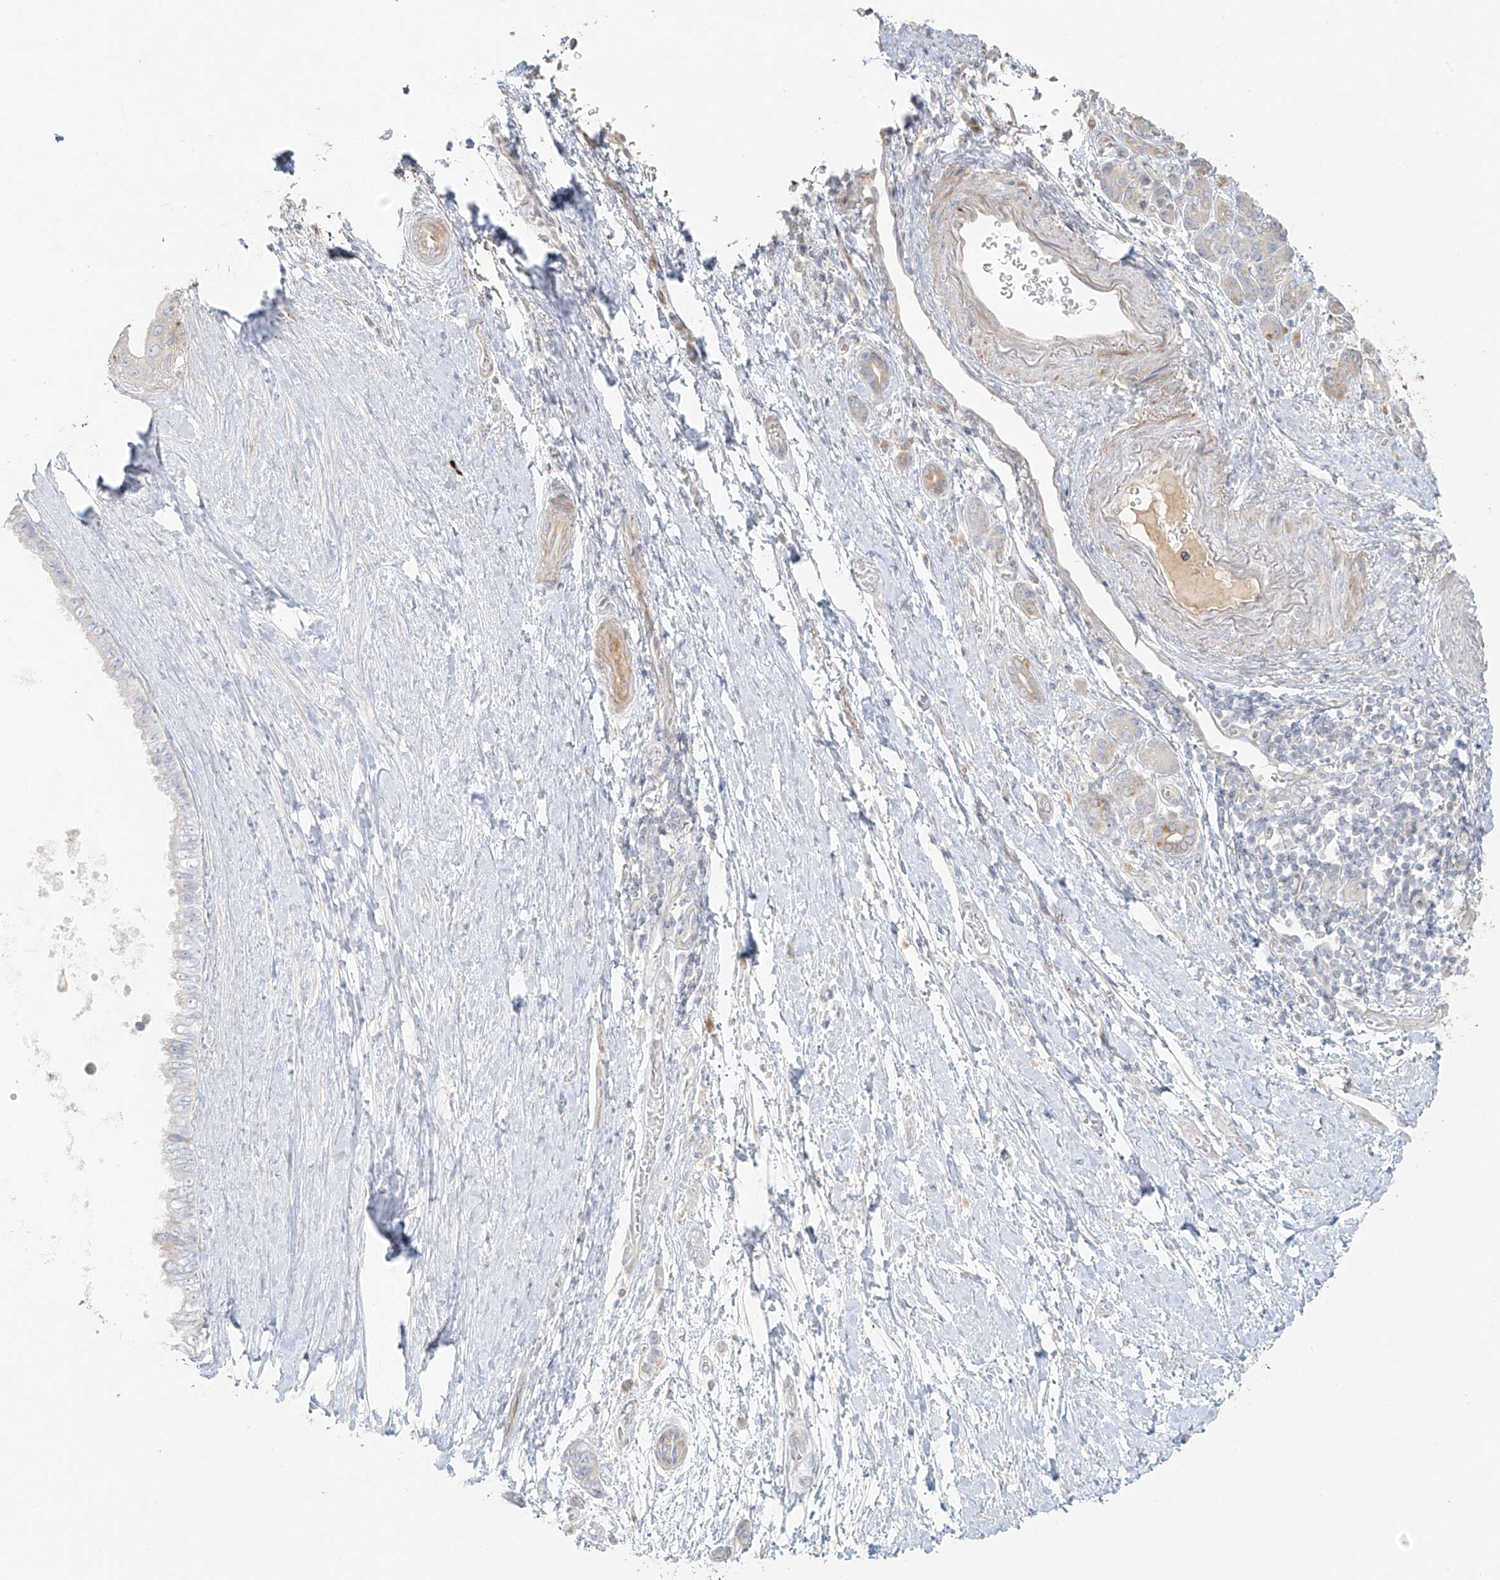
{"staining": {"intensity": "negative", "quantity": "none", "location": "none"}, "tissue": "pancreatic cancer", "cell_type": "Tumor cells", "image_type": "cancer", "snomed": [{"axis": "morphology", "description": "Adenocarcinoma, NOS"}, {"axis": "topography", "description": "Pancreas"}], "caption": "Tumor cells show no significant positivity in pancreatic cancer.", "gene": "MIPEP", "patient": {"sex": "female", "age": 72}}